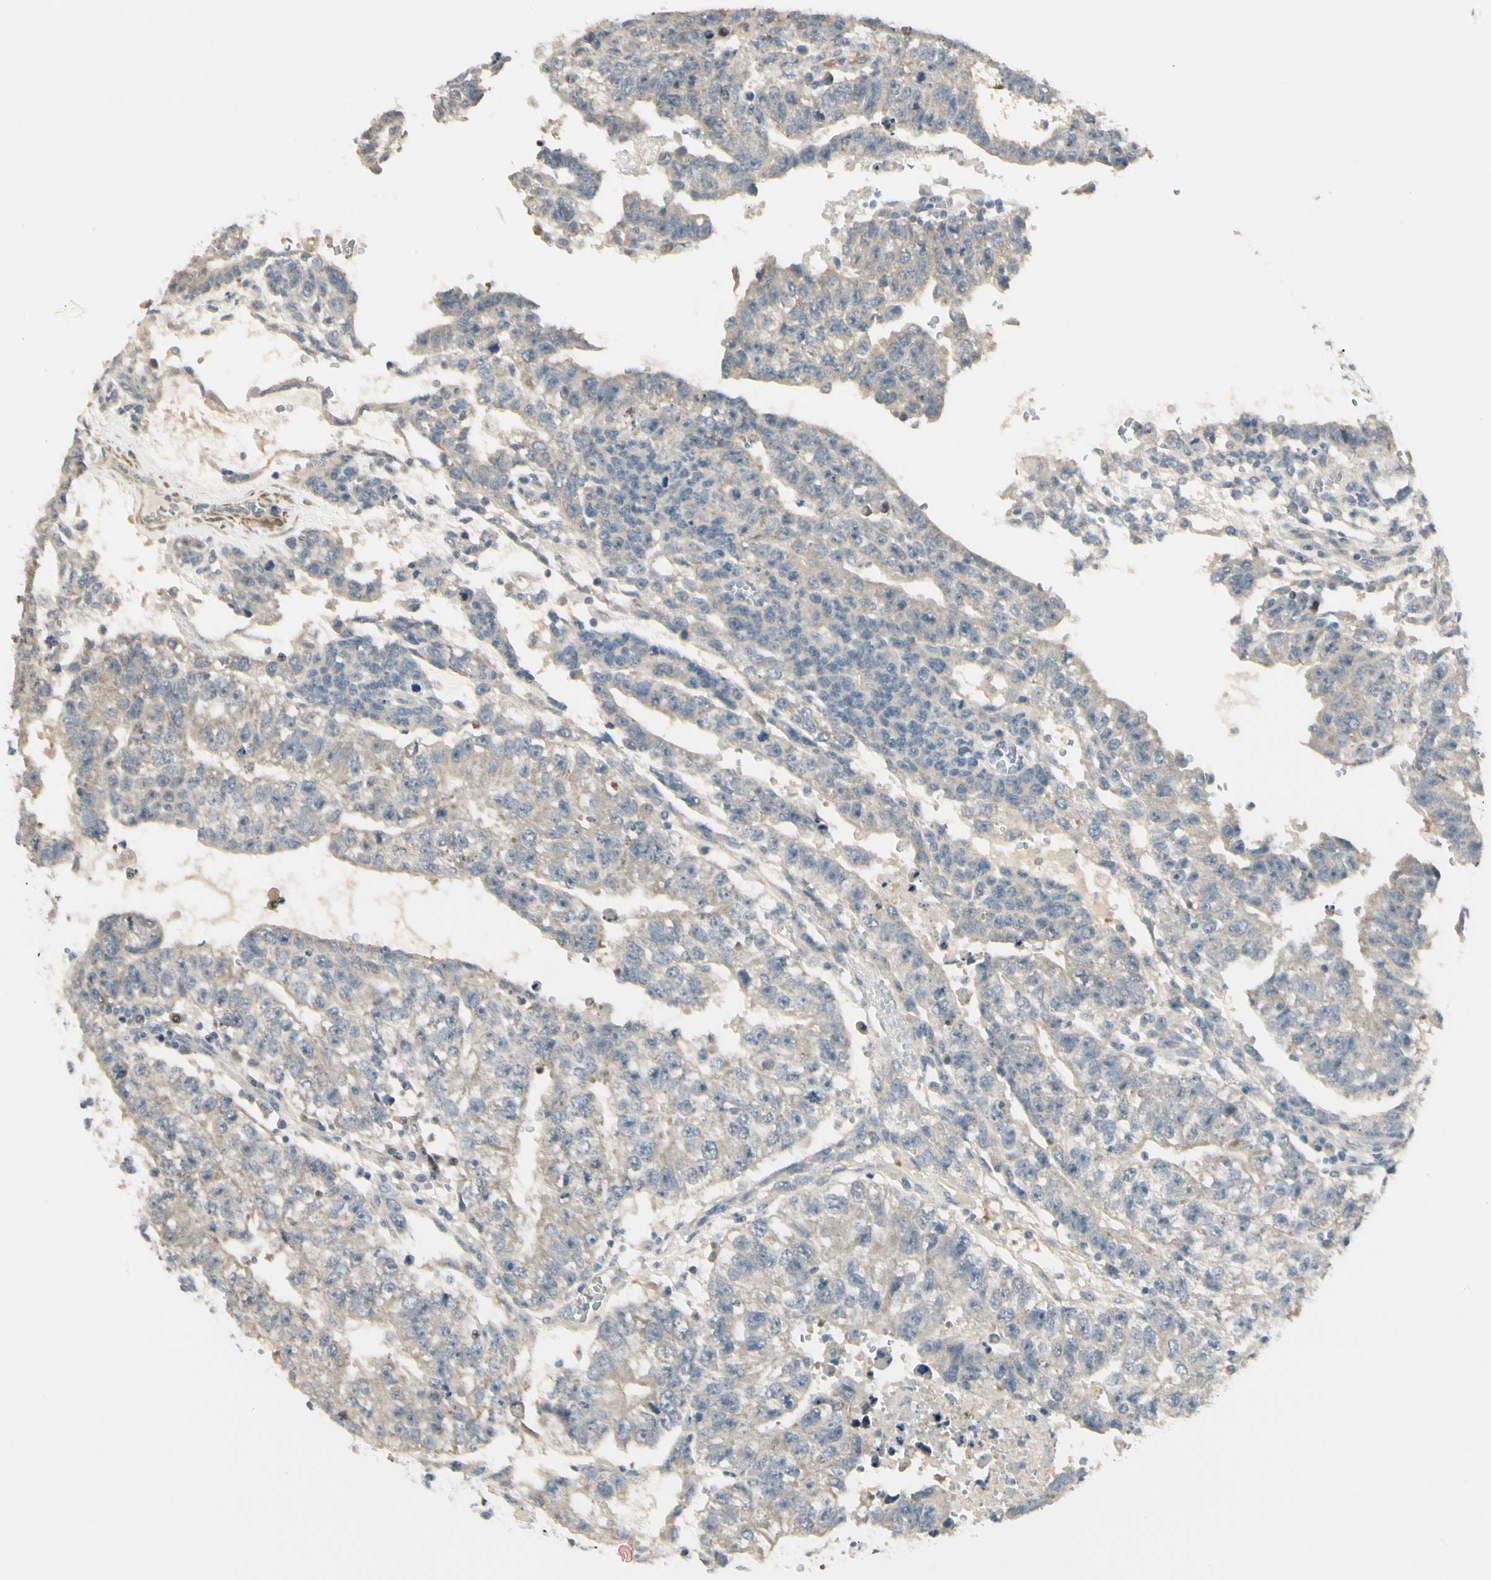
{"staining": {"intensity": "weak", "quantity": ">75%", "location": "cytoplasmic/membranous"}, "tissue": "testis cancer", "cell_type": "Tumor cells", "image_type": "cancer", "snomed": [{"axis": "morphology", "description": "Seminoma, NOS"}, {"axis": "morphology", "description": "Carcinoma, Embryonal, NOS"}, {"axis": "topography", "description": "Testis"}], "caption": "Testis embryonal carcinoma stained for a protein displays weak cytoplasmic/membranous positivity in tumor cells. Immunohistochemistry (ihc) stains the protein of interest in brown and the nuclei are stained blue.", "gene": "P4HA3", "patient": {"sex": "male", "age": 52}}